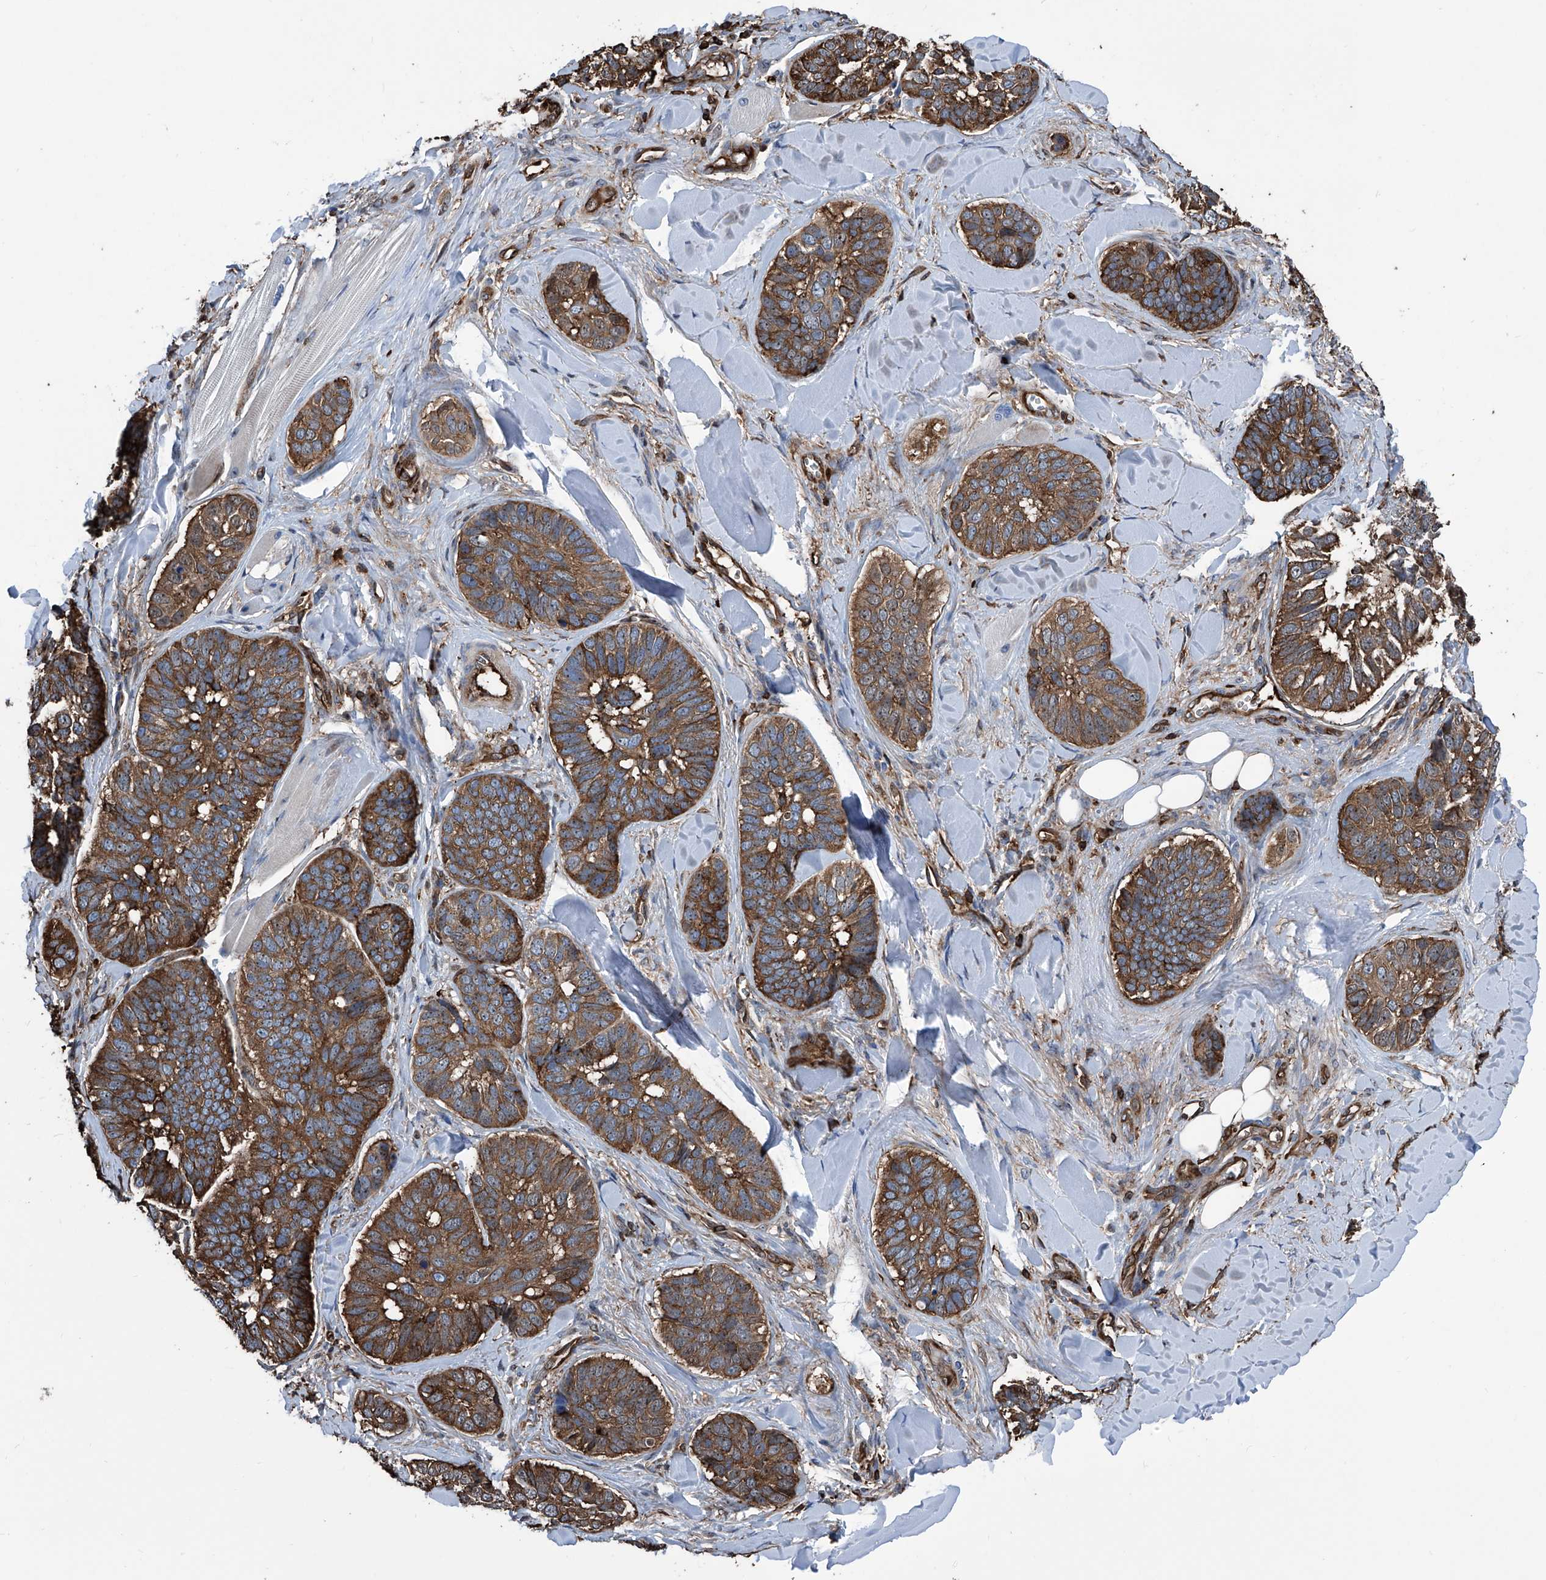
{"staining": {"intensity": "moderate", "quantity": ">75%", "location": "cytoplasmic/membranous,nuclear"}, "tissue": "skin cancer", "cell_type": "Tumor cells", "image_type": "cancer", "snomed": [{"axis": "morphology", "description": "Basal cell carcinoma"}, {"axis": "topography", "description": "Skin"}], "caption": "The immunohistochemical stain shows moderate cytoplasmic/membranous and nuclear staining in tumor cells of skin cancer (basal cell carcinoma) tissue.", "gene": "ZNF484", "patient": {"sex": "male", "age": 62}}